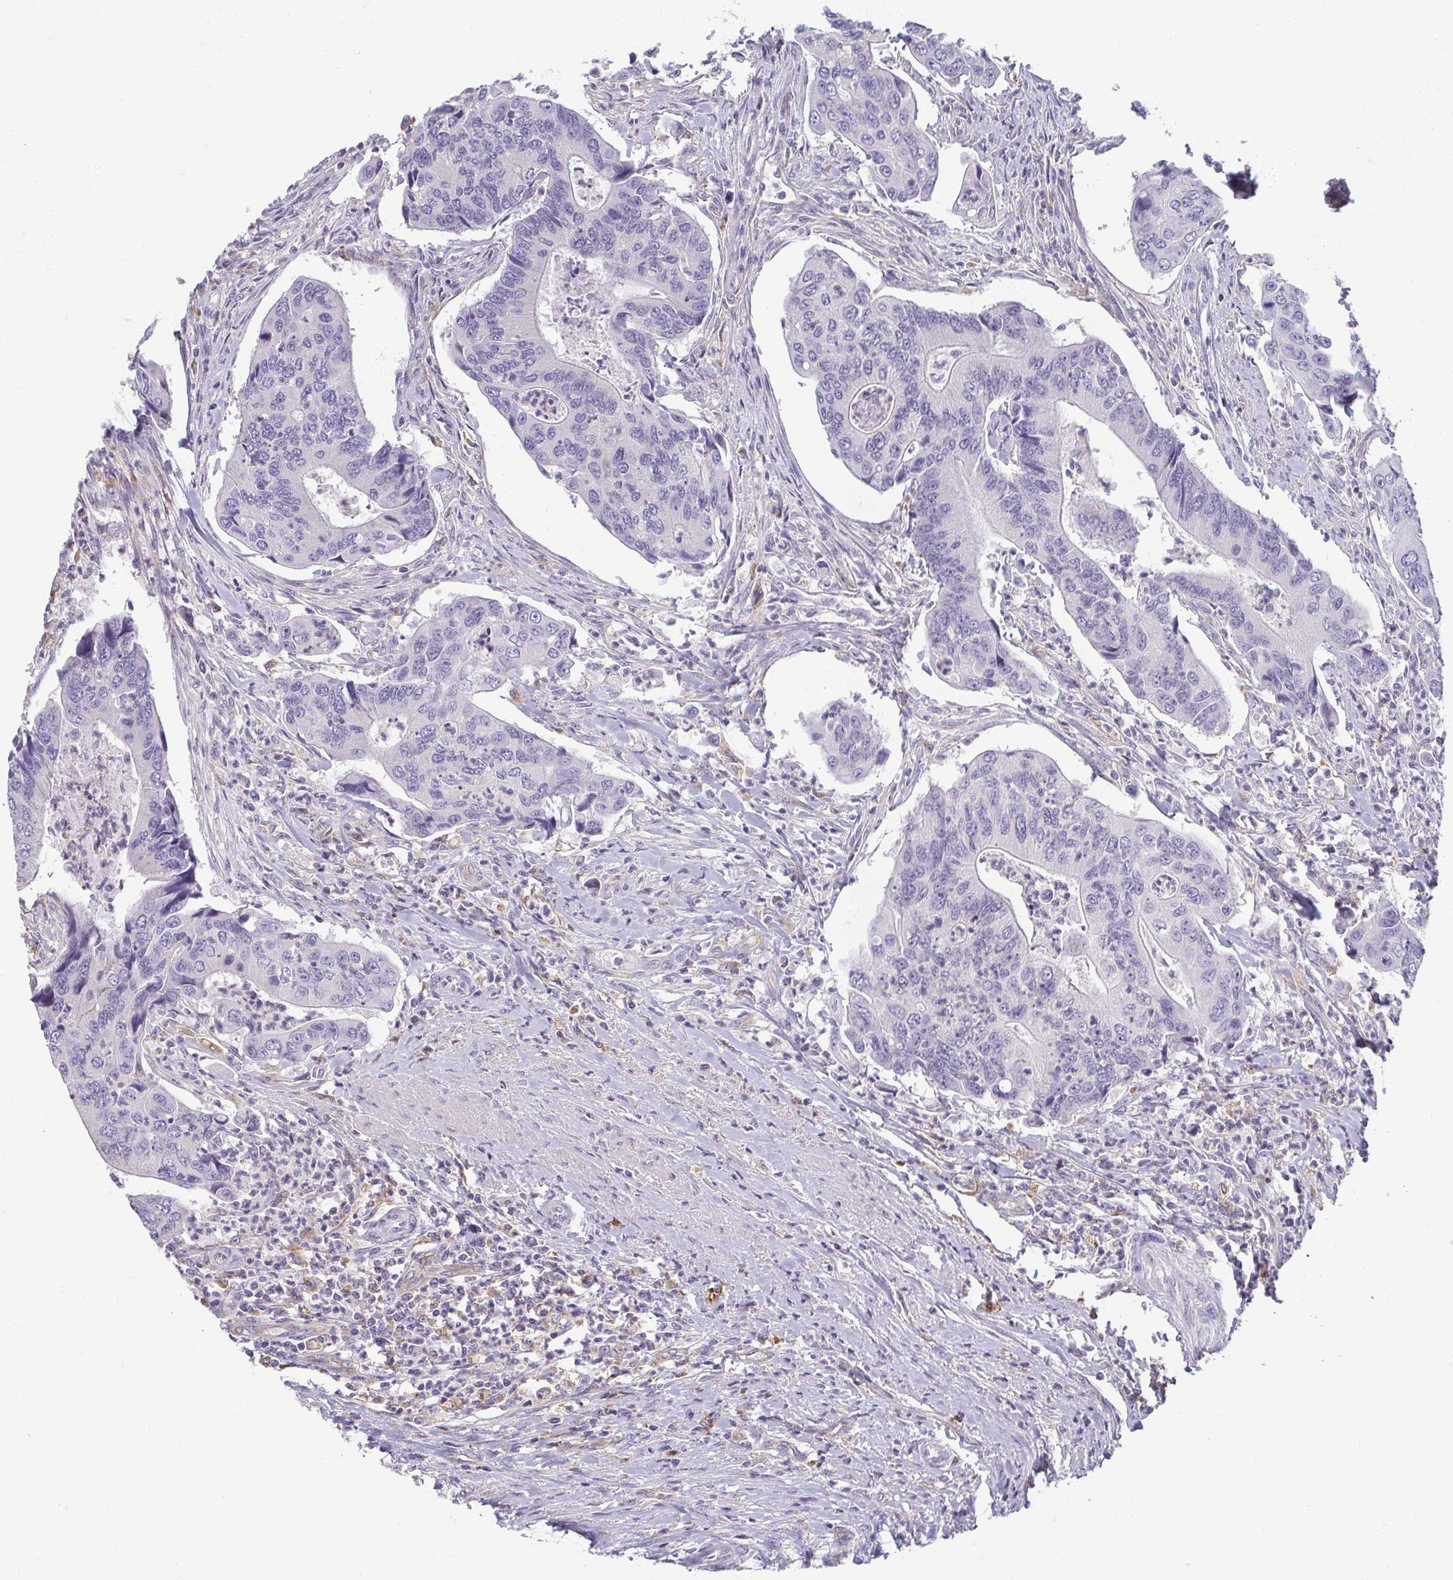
{"staining": {"intensity": "negative", "quantity": "none", "location": "none"}, "tissue": "colorectal cancer", "cell_type": "Tumor cells", "image_type": "cancer", "snomed": [{"axis": "morphology", "description": "Adenocarcinoma, NOS"}, {"axis": "topography", "description": "Colon"}], "caption": "Colorectal adenocarcinoma was stained to show a protein in brown. There is no significant staining in tumor cells.", "gene": "PDE2A", "patient": {"sex": "female", "age": 67}}